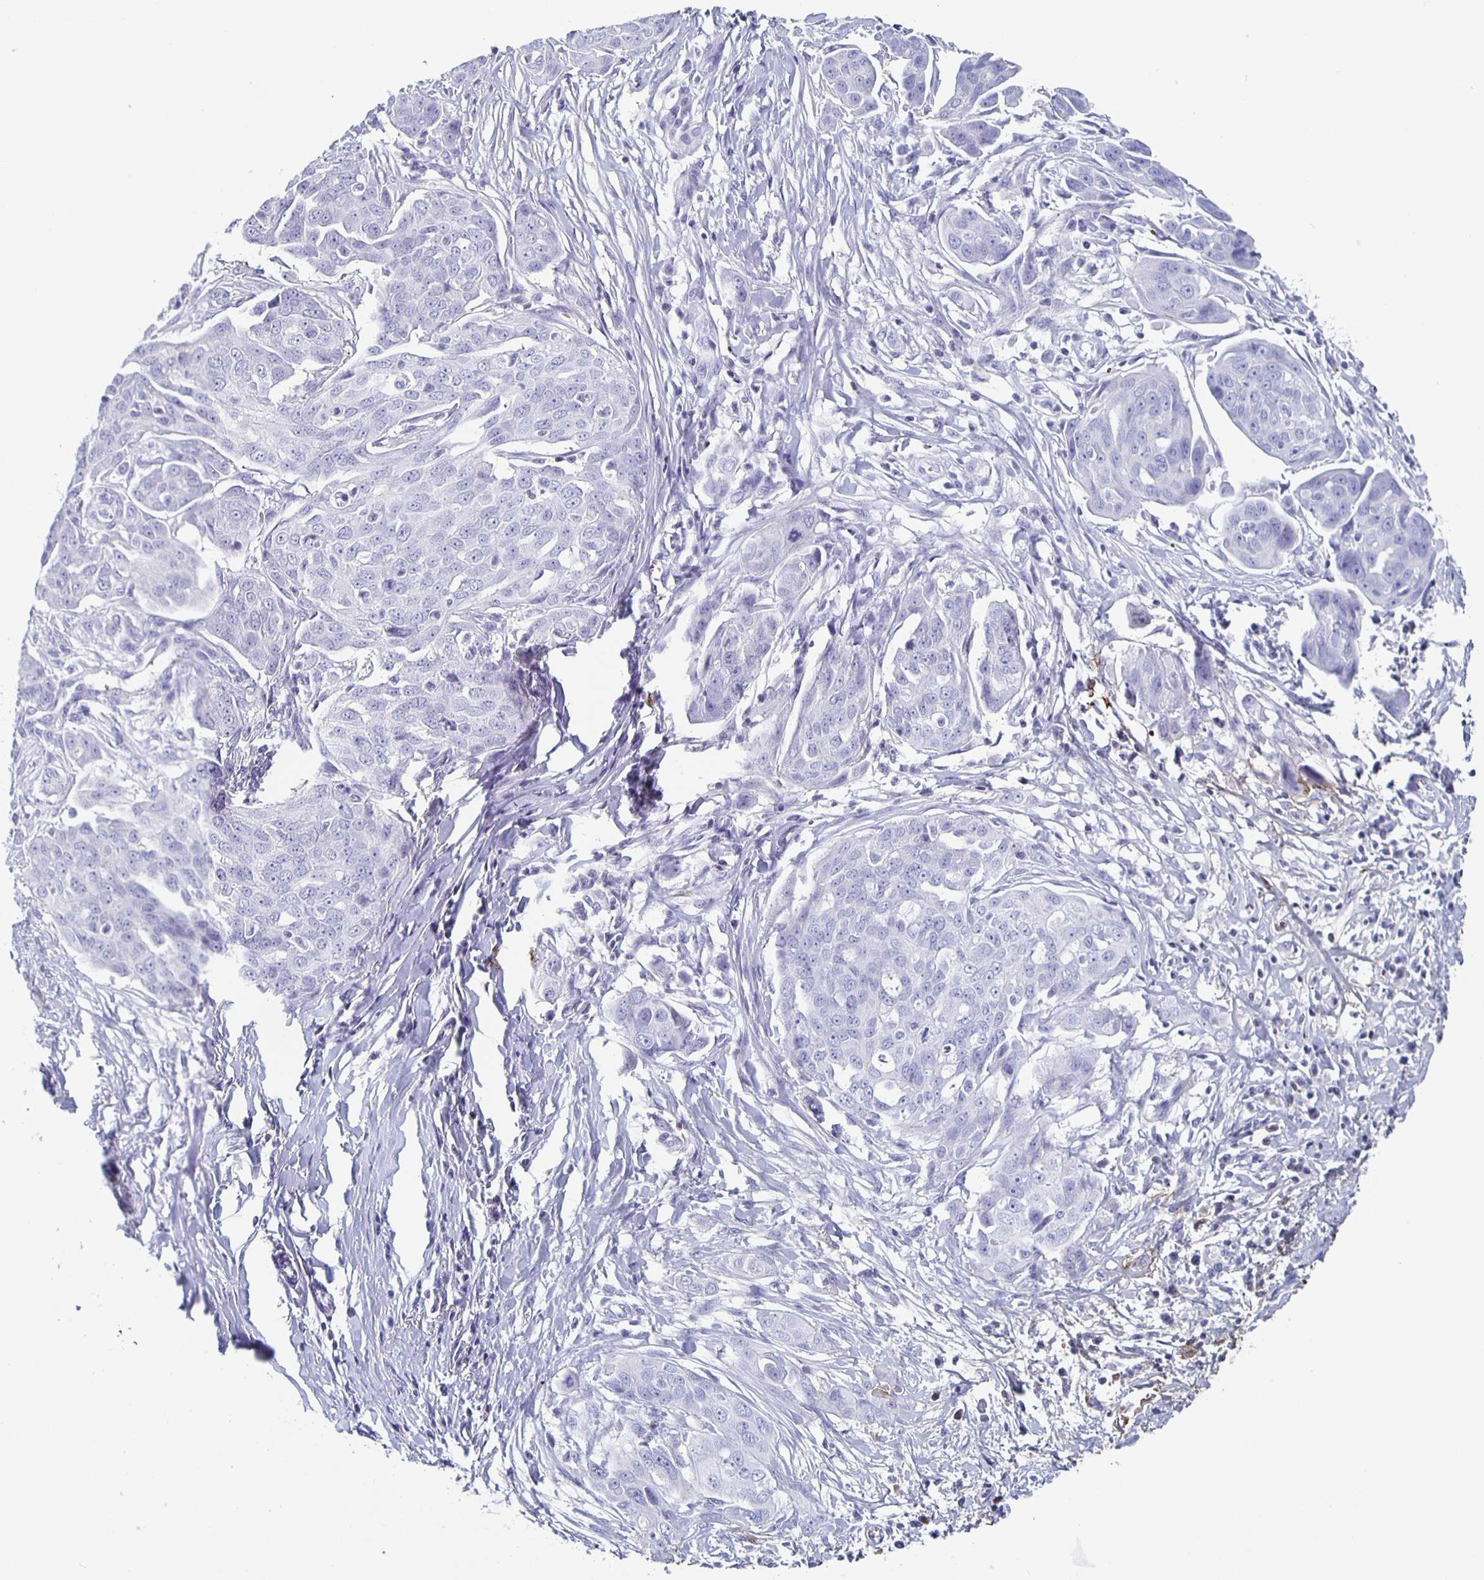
{"staining": {"intensity": "negative", "quantity": "none", "location": "none"}, "tissue": "ovarian cancer", "cell_type": "Tumor cells", "image_type": "cancer", "snomed": [{"axis": "morphology", "description": "Carcinoma, endometroid"}, {"axis": "topography", "description": "Ovary"}], "caption": "There is no significant expression in tumor cells of ovarian endometroid carcinoma.", "gene": "FGA", "patient": {"sex": "female", "age": 70}}